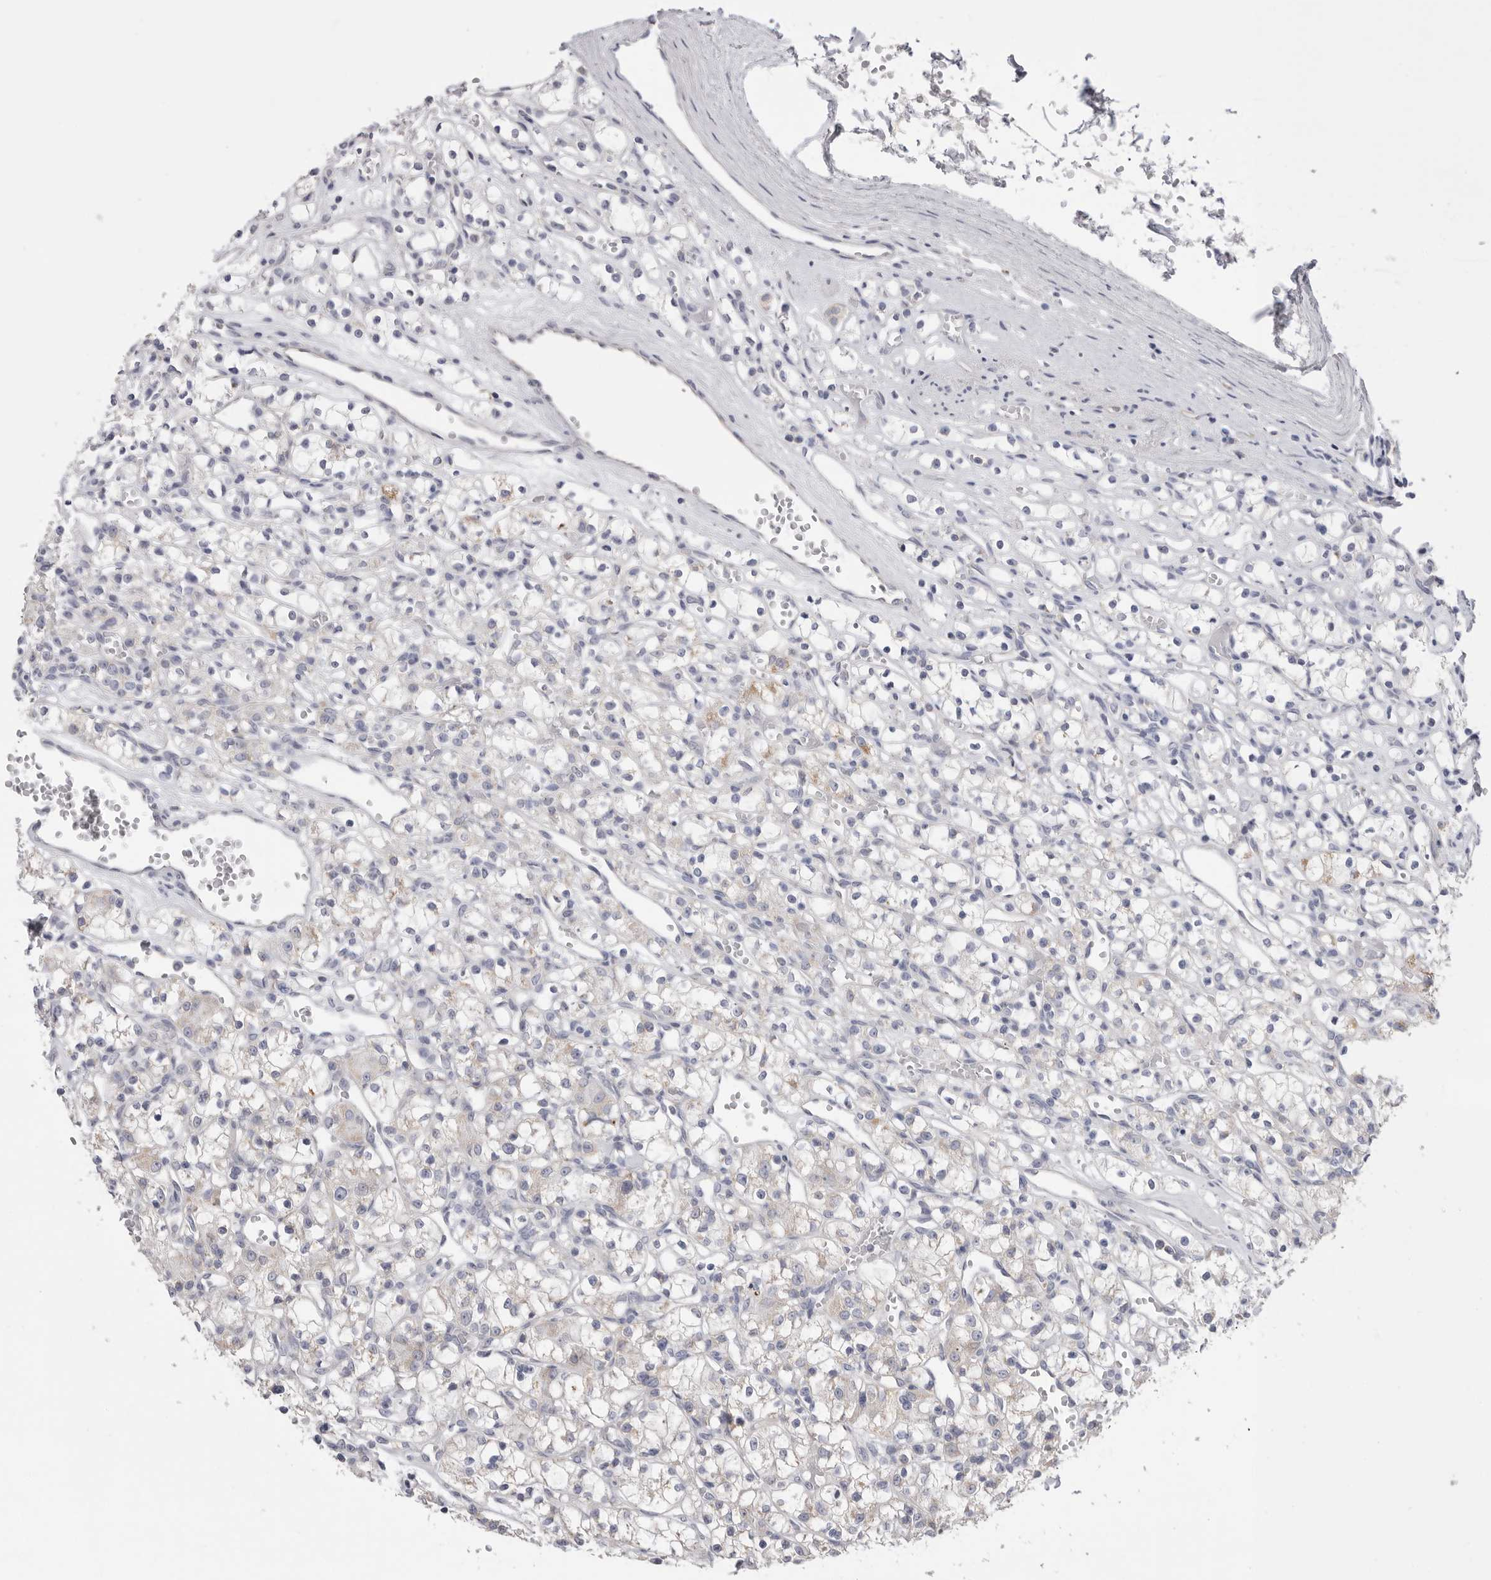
{"staining": {"intensity": "negative", "quantity": "none", "location": "none"}, "tissue": "renal cancer", "cell_type": "Tumor cells", "image_type": "cancer", "snomed": [{"axis": "morphology", "description": "Adenocarcinoma, NOS"}, {"axis": "topography", "description": "Kidney"}], "caption": "This micrograph is of renal cancer stained with immunohistochemistry (IHC) to label a protein in brown with the nuclei are counter-stained blue. There is no staining in tumor cells. Nuclei are stained in blue.", "gene": "VDAC3", "patient": {"sex": "female", "age": 59}}